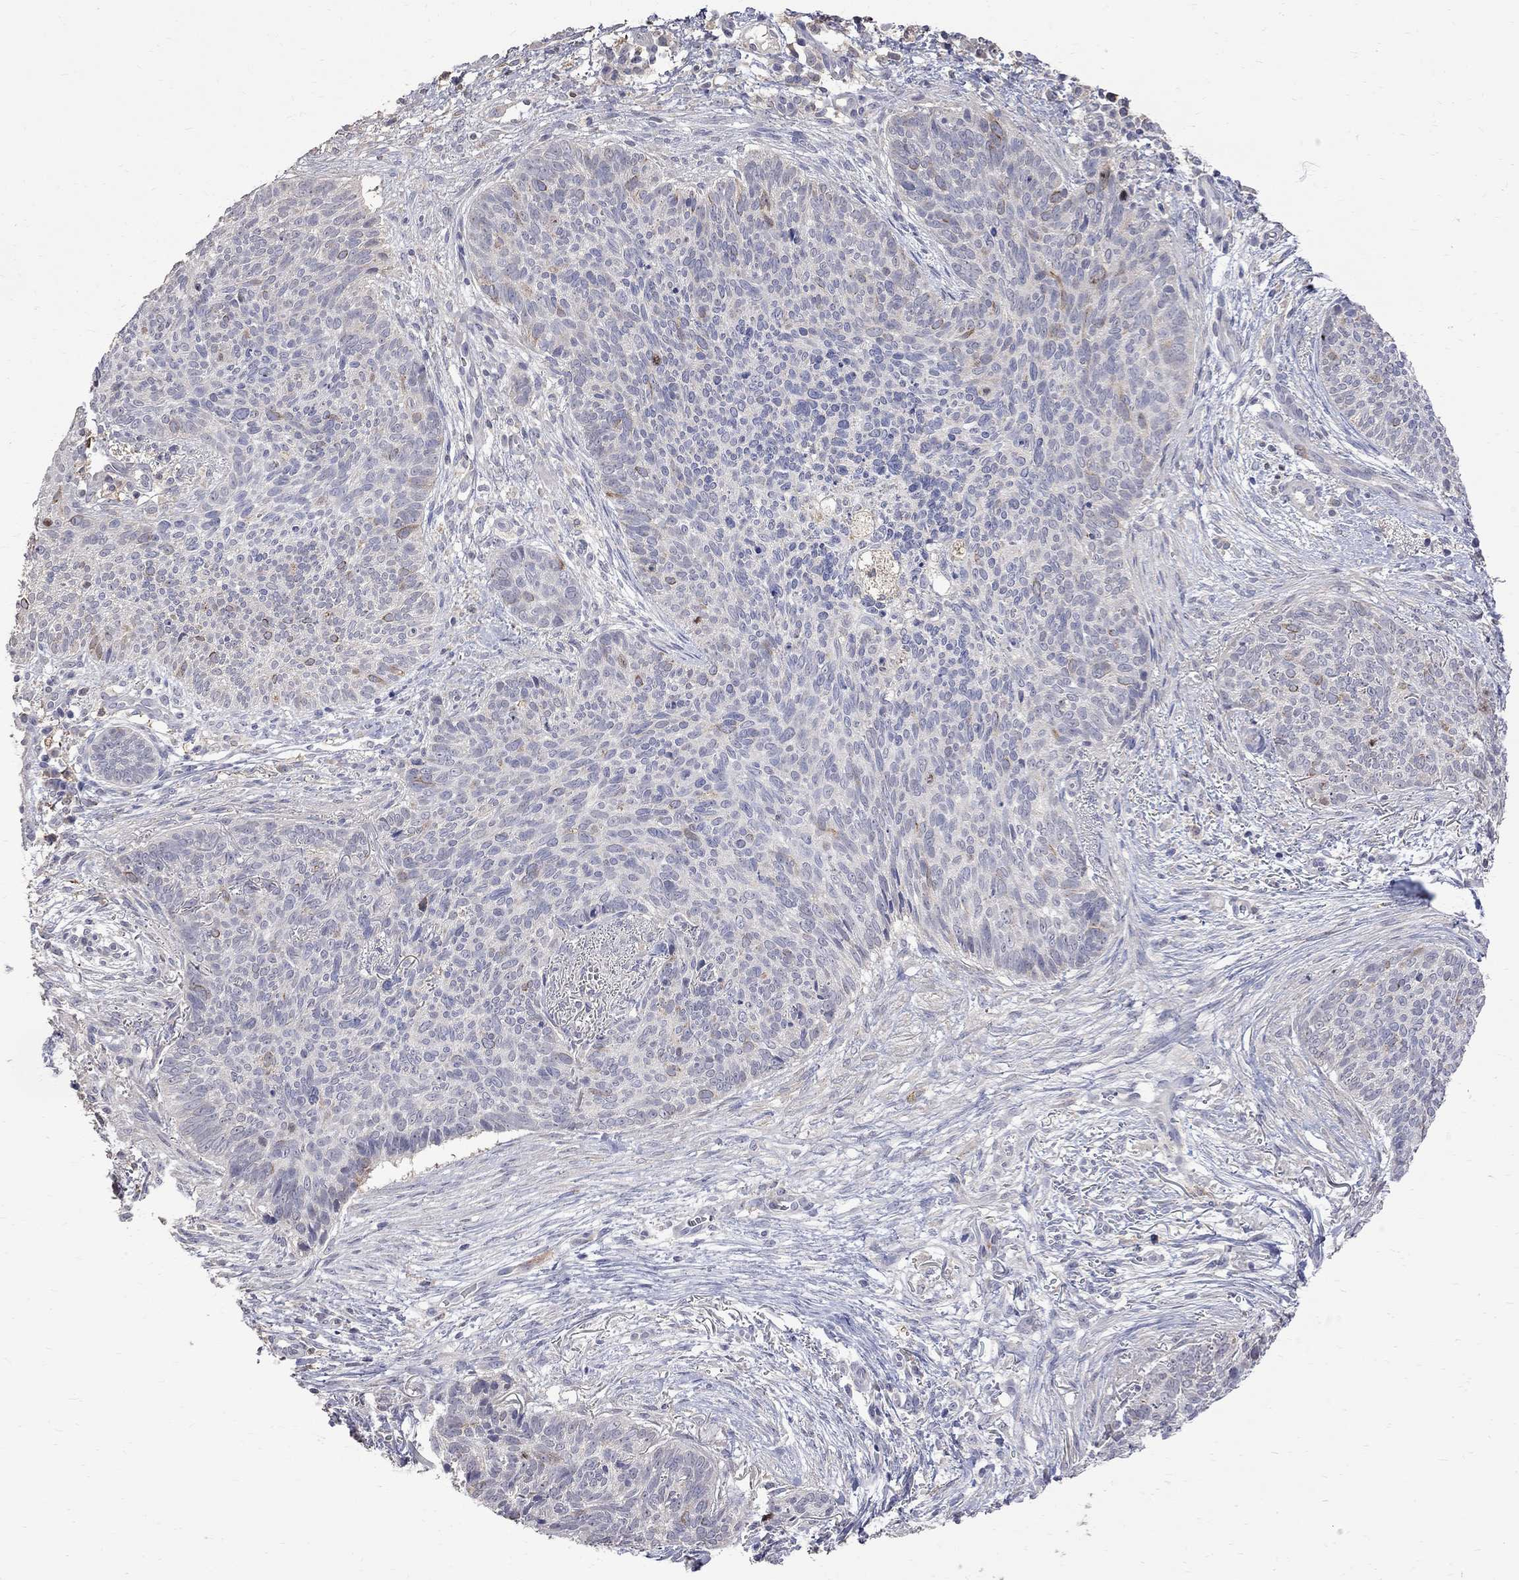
{"staining": {"intensity": "negative", "quantity": "none", "location": "none"}, "tissue": "skin cancer", "cell_type": "Tumor cells", "image_type": "cancer", "snomed": [{"axis": "morphology", "description": "Basal cell carcinoma"}, {"axis": "topography", "description": "Skin"}], "caption": "The micrograph demonstrates no staining of tumor cells in basal cell carcinoma (skin). Nuclei are stained in blue.", "gene": "CKAP2", "patient": {"sex": "male", "age": 64}}